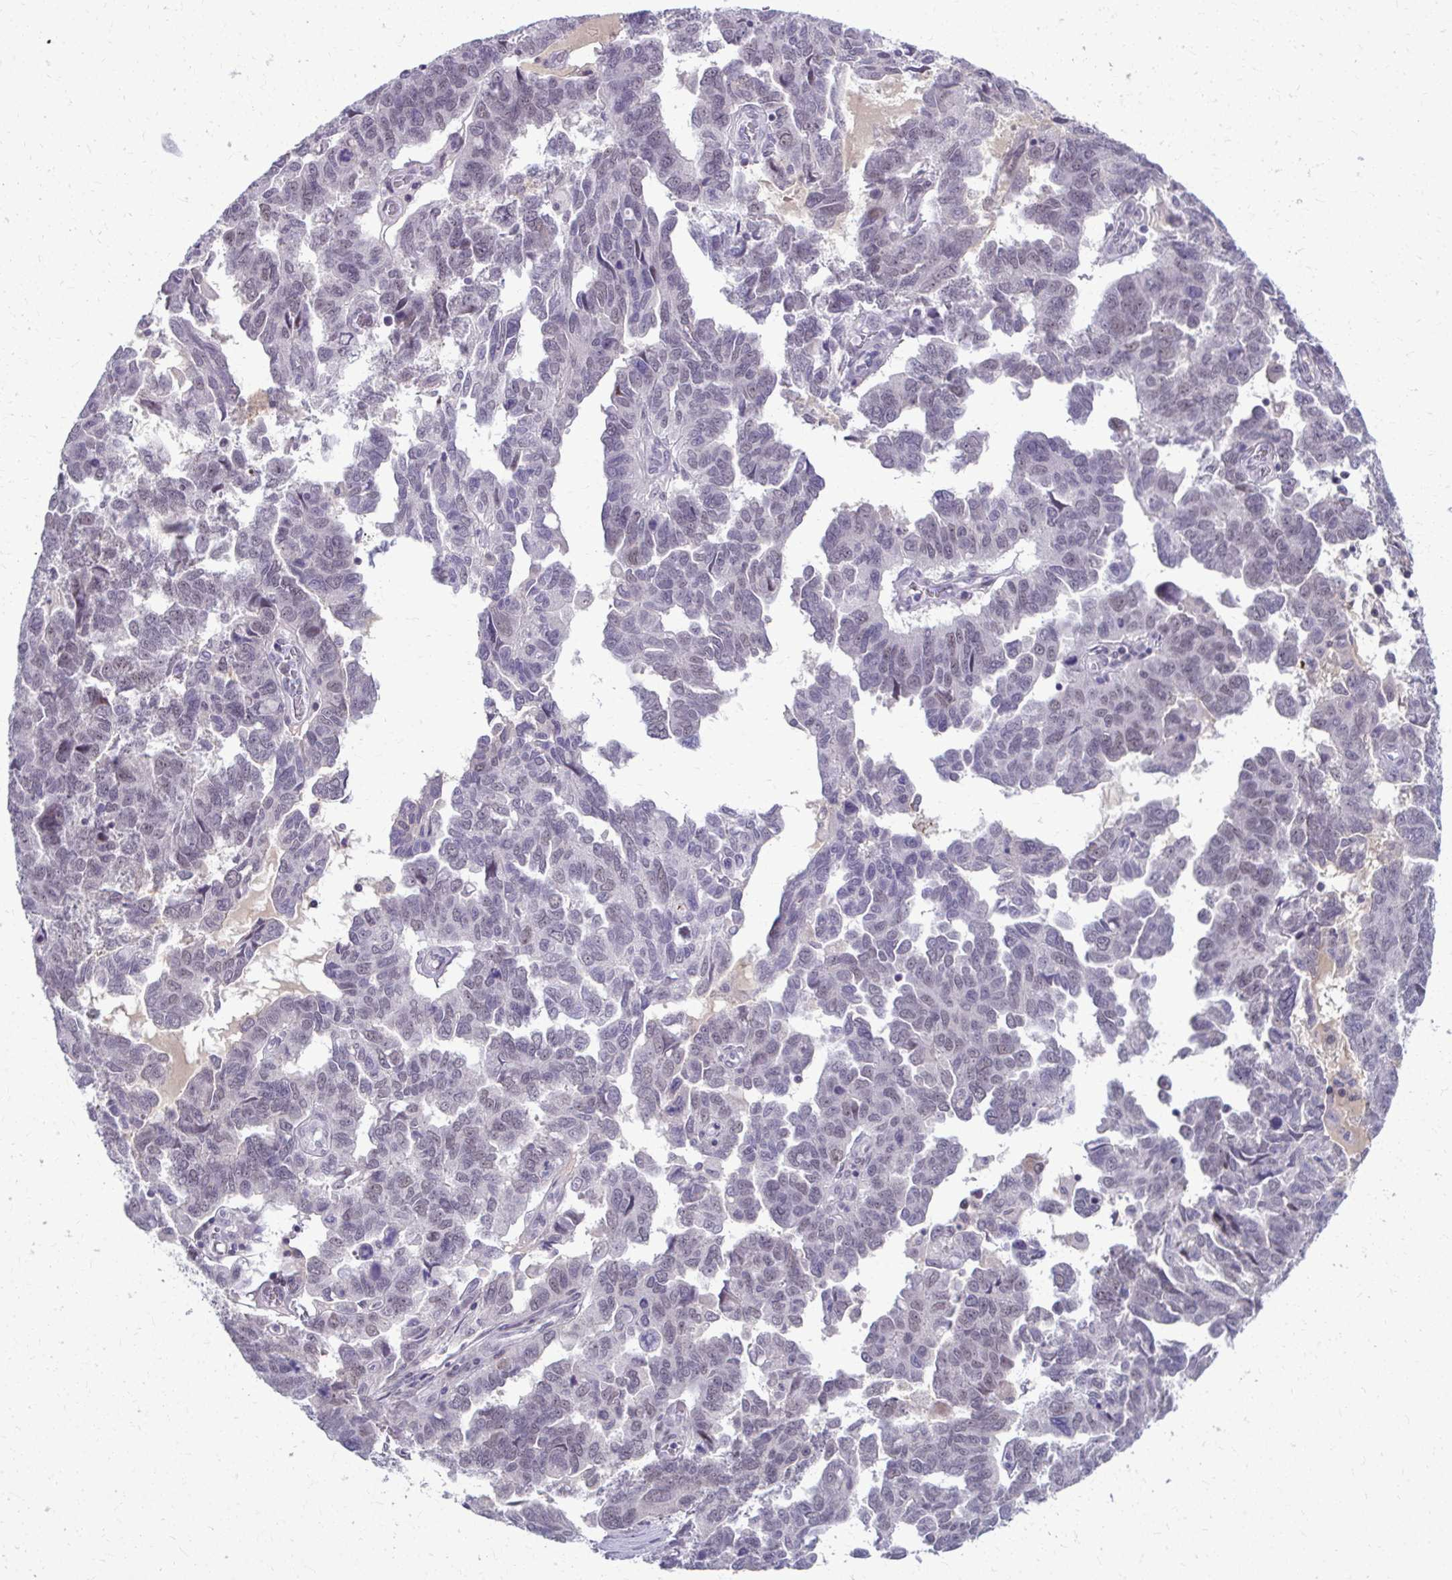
{"staining": {"intensity": "negative", "quantity": "none", "location": "none"}, "tissue": "ovarian cancer", "cell_type": "Tumor cells", "image_type": "cancer", "snomed": [{"axis": "morphology", "description": "Cystadenocarcinoma, serous, NOS"}, {"axis": "topography", "description": "Ovary"}], "caption": "A high-resolution photomicrograph shows IHC staining of ovarian cancer (serous cystadenocarcinoma), which shows no significant expression in tumor cells.", "gene": "MAF1", "patient": {"sex": "female", "age": 64}}